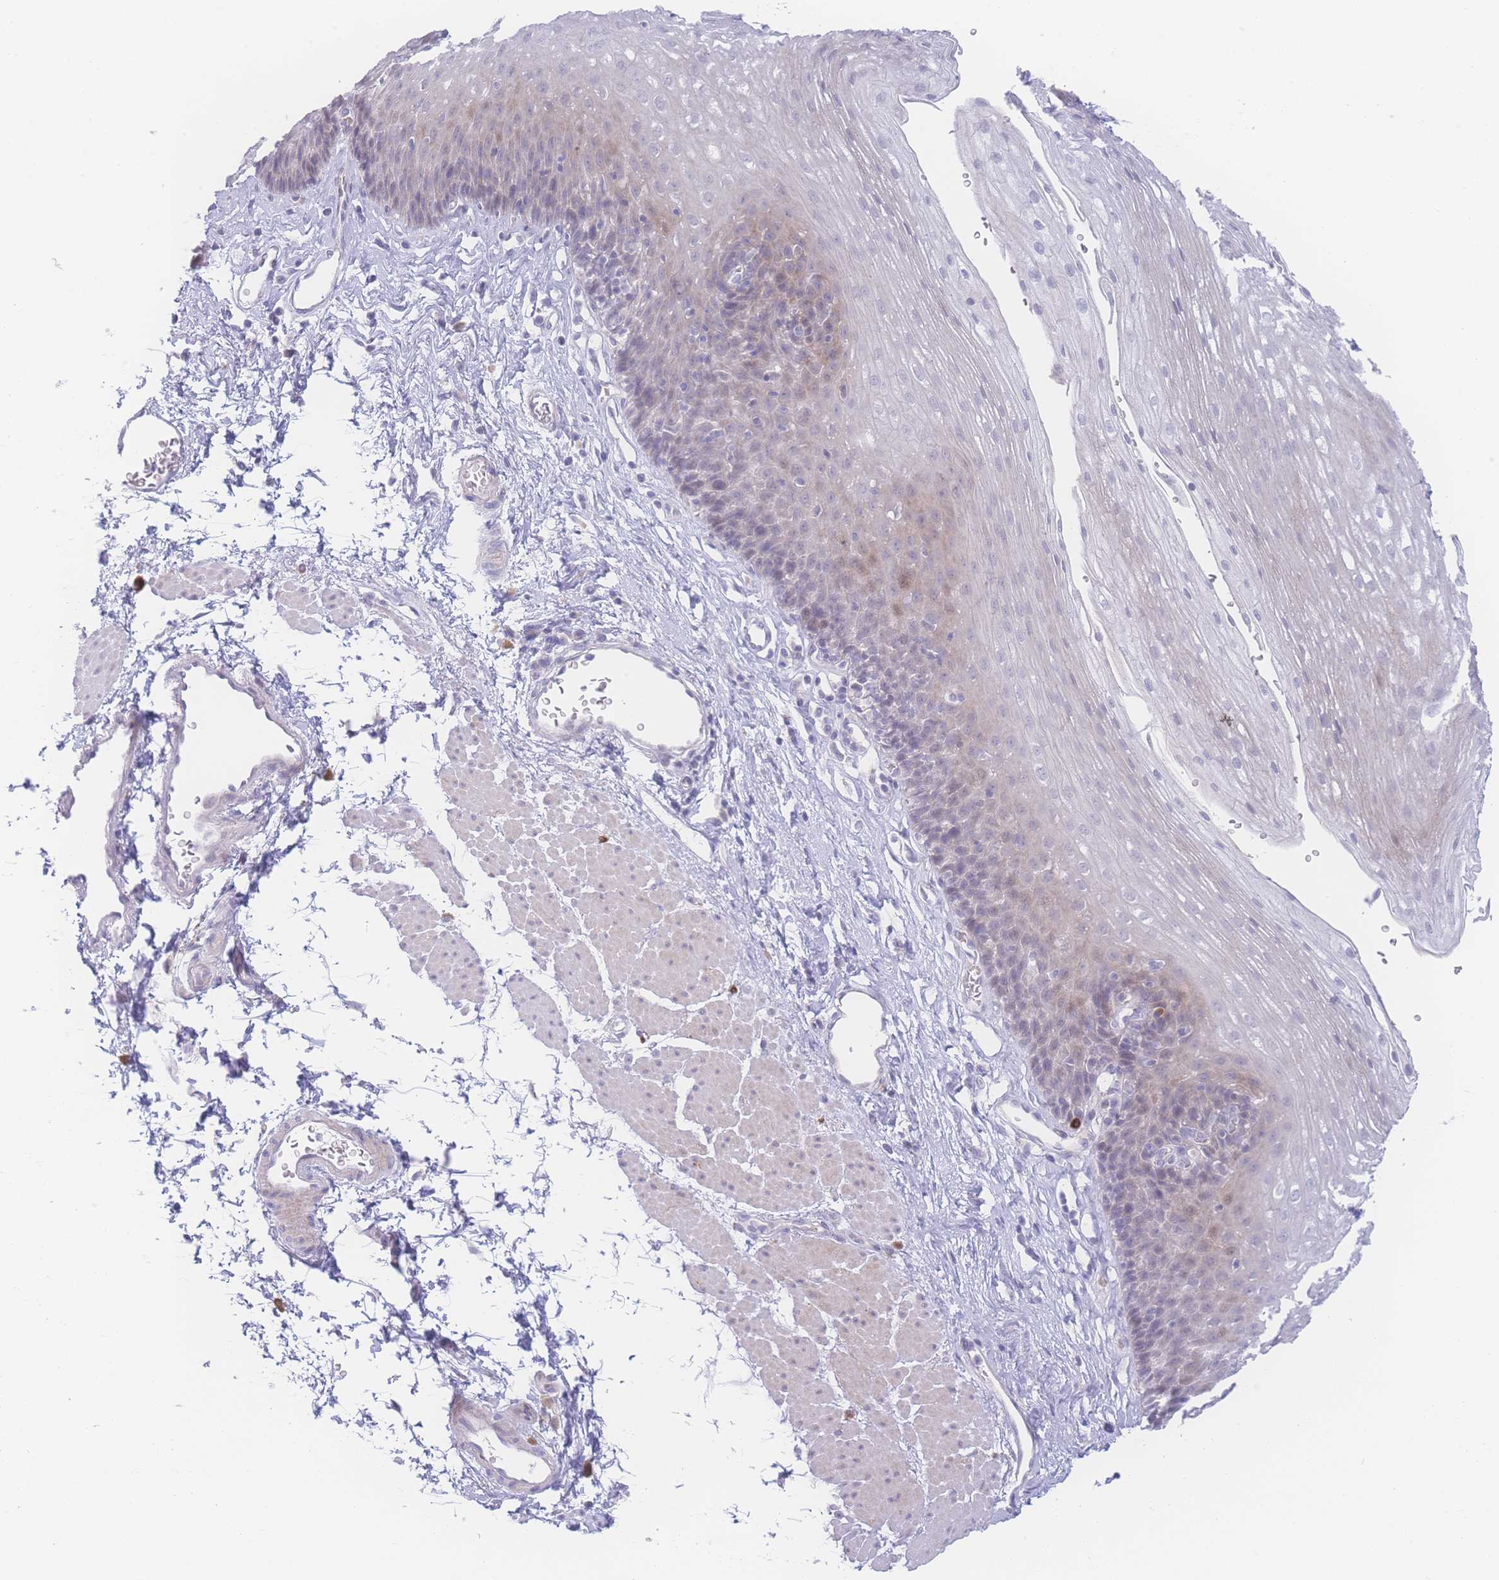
{"staining": {"intensity": "weak", "quantity": "<25%", "location": "nuclear"}, "tissue": "esophagus", "cell_type": "Squamous epithelial cells", "image_type": "normal", "snomed": [{"axis": "morphology", "description": "Normal tissue, NOS"}, {"axis": "topography", "description": "Esophagus"}], "caption": "Immunohistochemistry (IHC) photomicrograph of normal esophagus stained for a protein (brown), which reveals no positivity in squamous epithelial cells.", "gene": "PRSS22", "patient": {"sex": "female", "age": 66}}